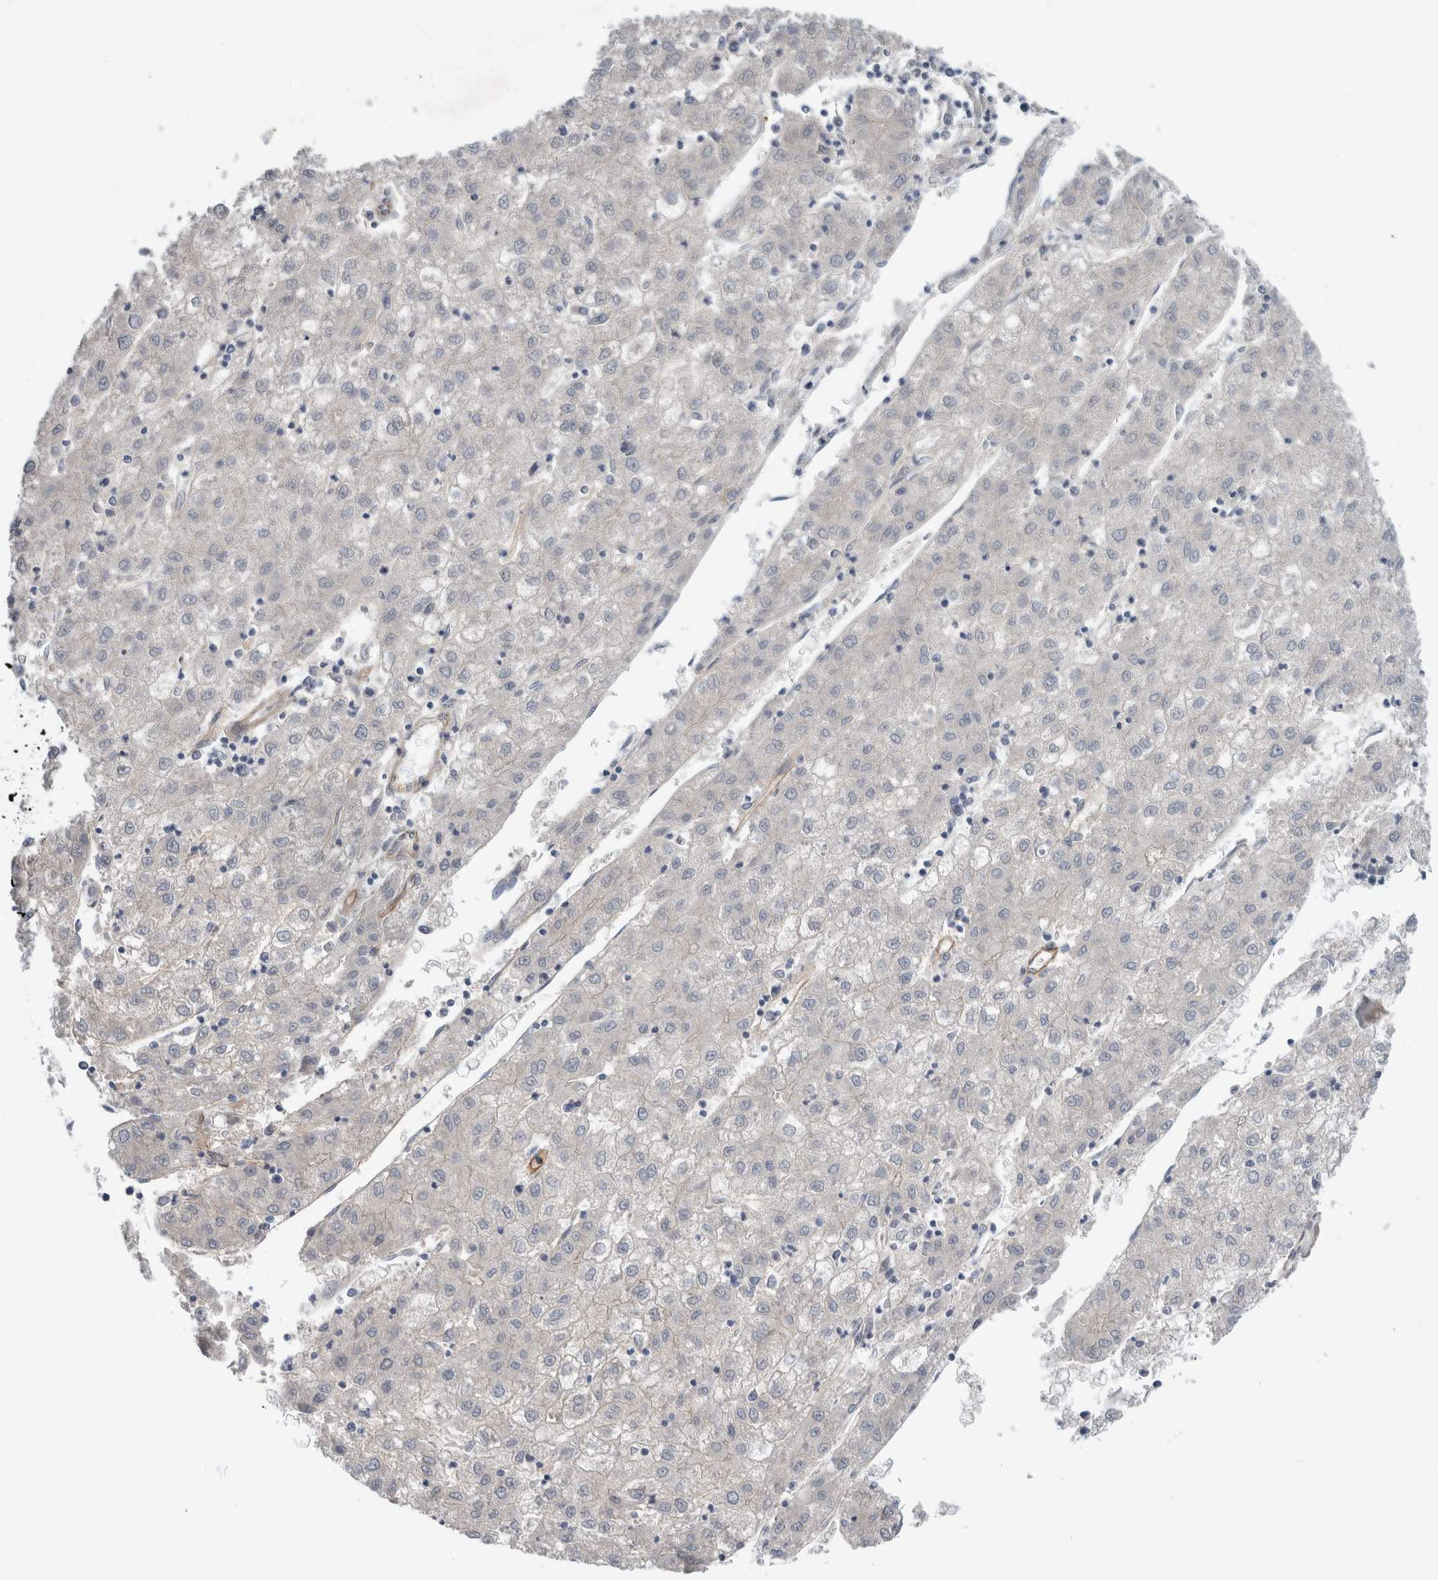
{"staining": {"intensity": "negative", "quantity": "none", "location": "none"}, "tissue": "liver cancer", "cell_type": "Tumor cells", "image_type": "cancer", "snomed": [{"axis": "morphology", "description": "Carcinoma, Hepatocellular, NOS"}, {"axis": "topography", "description": "Liver"}], "caption": "The image displays no significant expression in tumor cells of liver cancer.", "gene": "BCAM", "patient": {"sex": "male", "age": 72}}